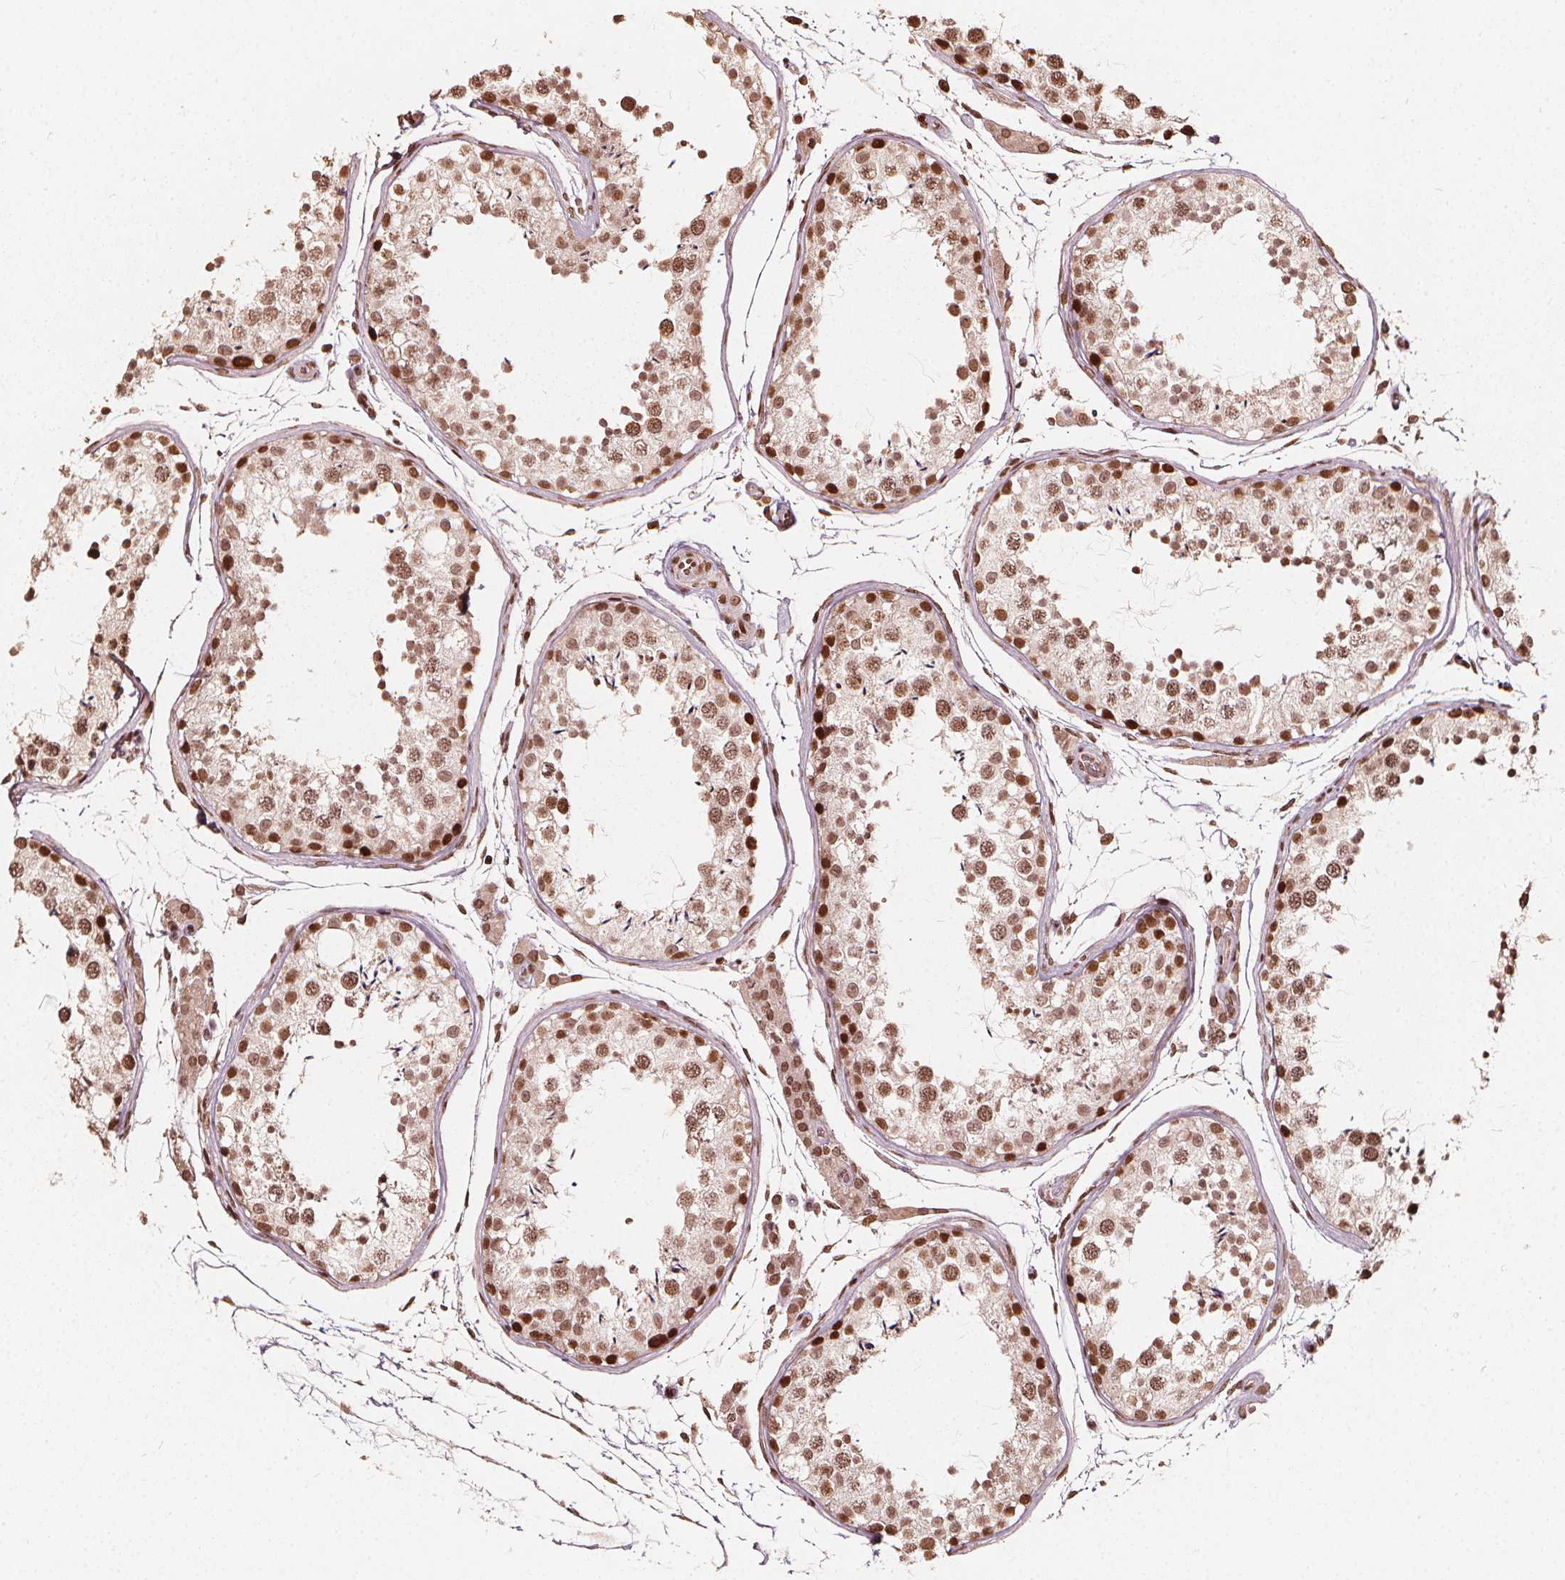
{"staining": {"intensity": "moderate", "quantity": ">75%", "location": "nuclear"}, "tissue": "testis", "cell_type": "Cells in seminiferous ducts", "image_type": "normal", "snomed": [{"axis": "morphology", "description": "Normal tissue, NOS"}, {"axis": "topography", "description": "Testis"}], "caption": "Protein staining exhibits moderate nuclear positivity in approximately >75% of cells in seminiferous ducts in normal testis. Using DAB (3,3'-diaminobenzidine) (brown) and hematoxylin (blue) stains, captured at high magnification using brightfield microscopy.", "gene": "H3C14", "patient": {"sex": "male", "age": 29}}